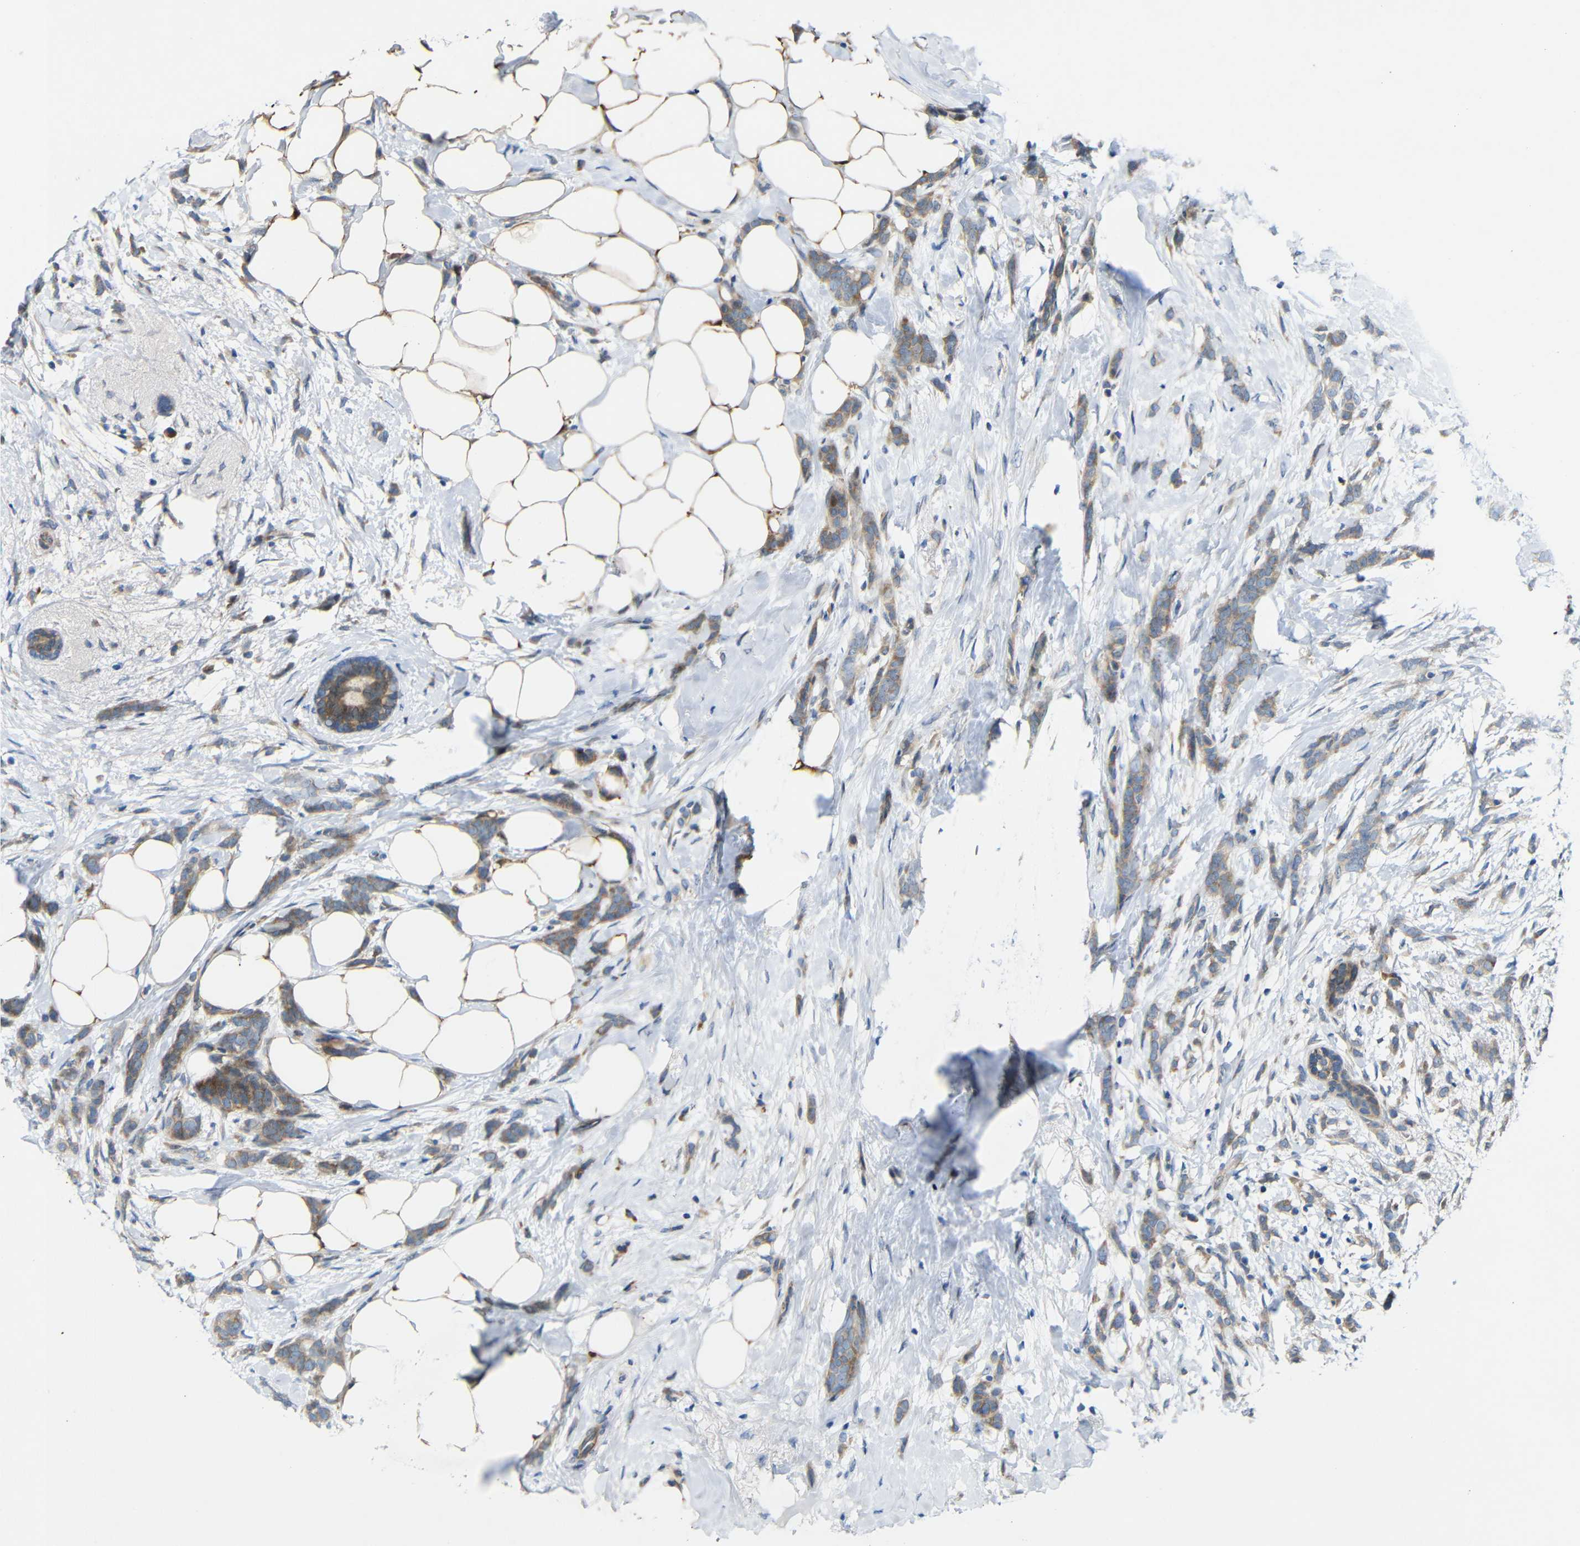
{"staining": {"intensity": "weak", "quantity": ">75%", "location": "cytoplasmic/membranous"}, "tissue": "breast cancer", "cell_type": "Tumor cells", "image_type": "cancer", "snomed": [{"axis": "morphology", "description": "Lobular carcinoma, in situ"}, {"axis": "morphology", "description": "Lobular carcinoma"}, {"axis": "topography", "description": "Breast"}], "caption": "Immunohistochemistry (IHC) of breast cancer (lobular carcinoma) exhibits low levels of weak cytoplasmic/membranous staining in about >75% of tumor cells. (DAB IHC with brightfield microscopy, high magnification).", "gene": "TMEM25", "patient": {"sex": "female", "age": 41}}